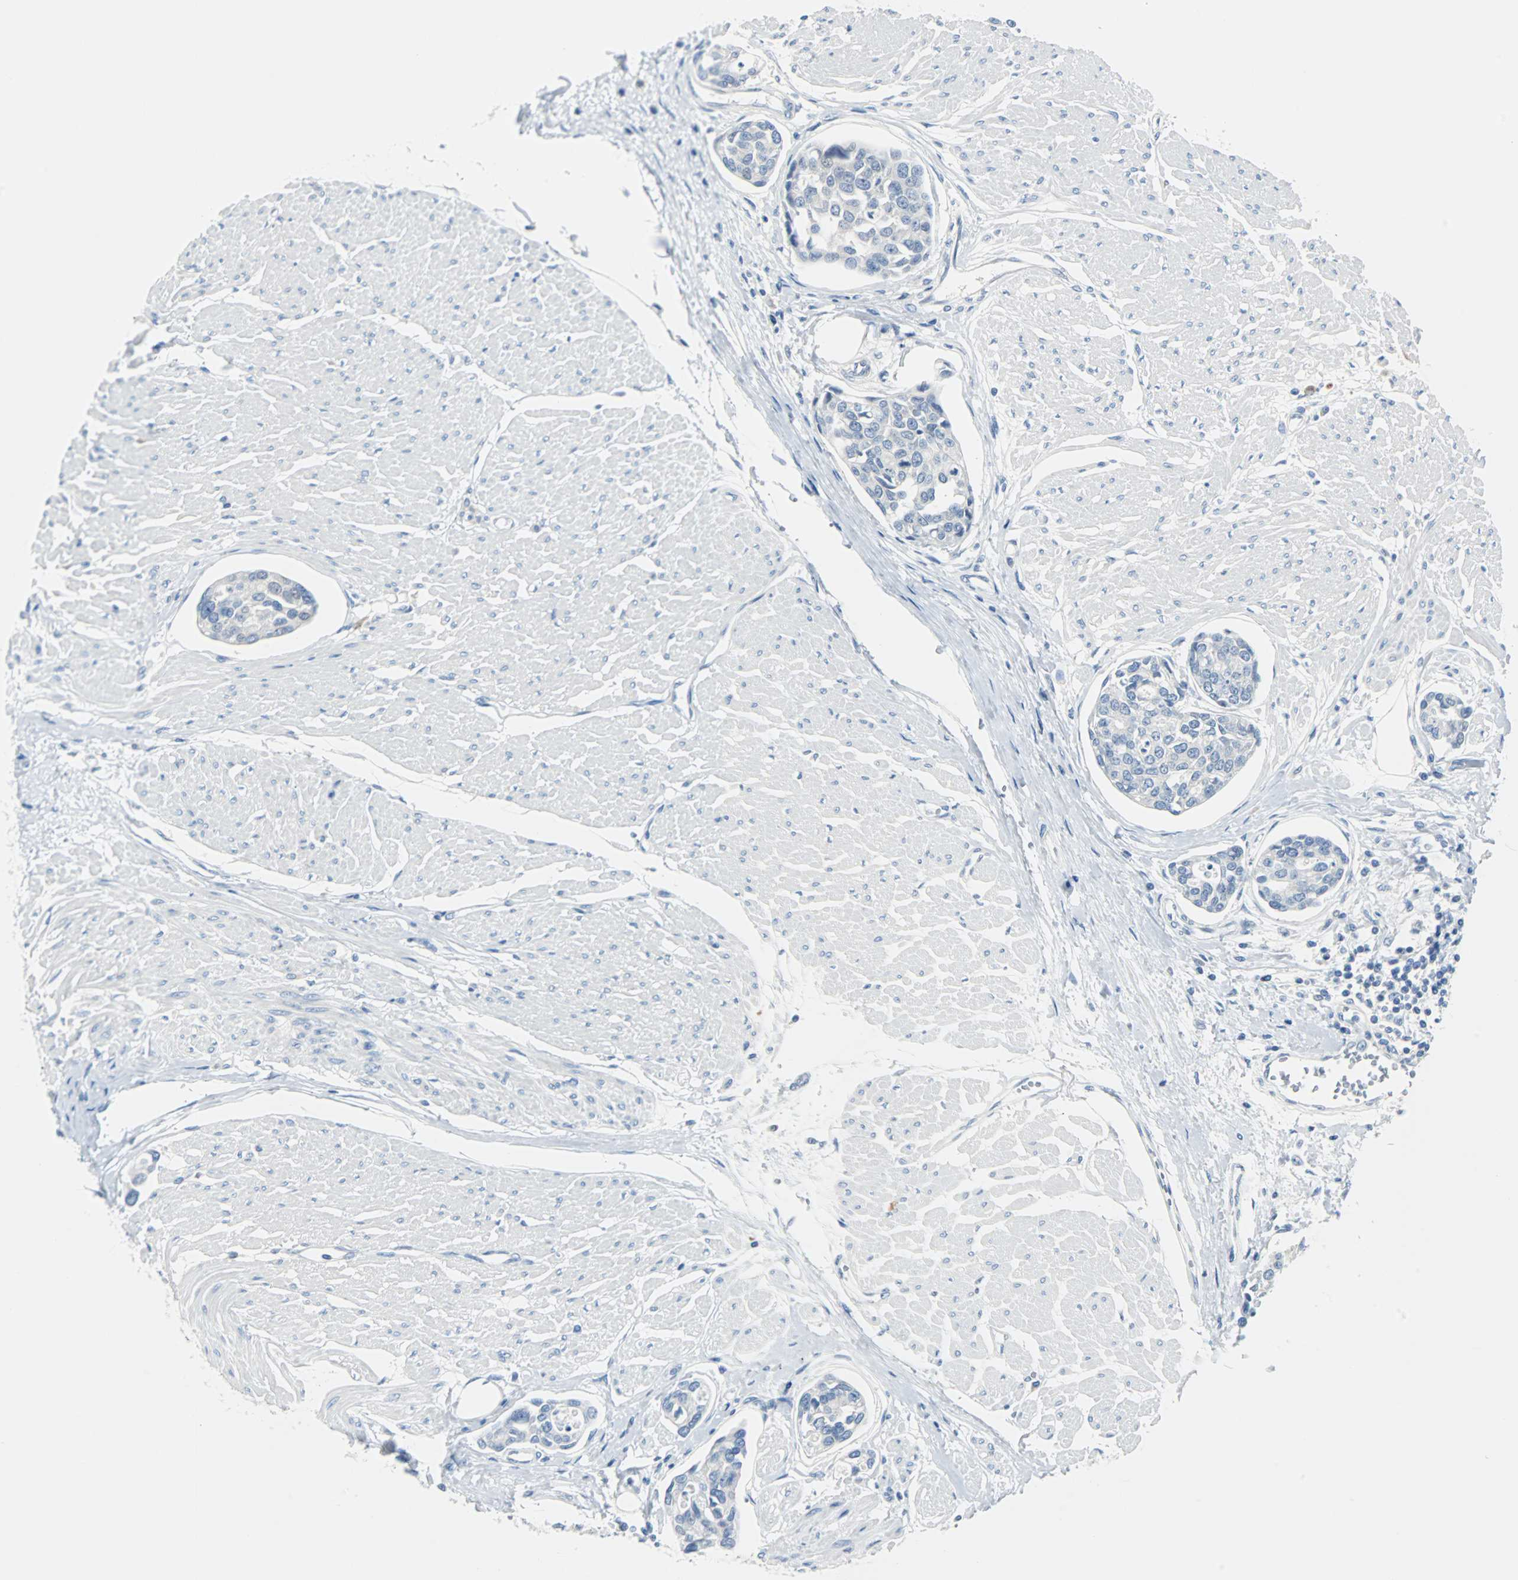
{"staining": {"intensity": "negative", "quantity": "none", "location": "none"}, "tissue": "urothelial cancer", "cell_type": "Tumor cells", "image_type": "cancer", "snomed": [{"axis": "morphology", "description": "Urothelial carcinoma, High grade"}, {"axis": "topography", "description": "Urinary bladder"}], "caption": "Urothelial cancer stained for a protein using immunohistochemistry (IHC) demonstrates no staining tumor cells.", "gene": "RASA1", "patient": {"sex": "male", "age": 78}}